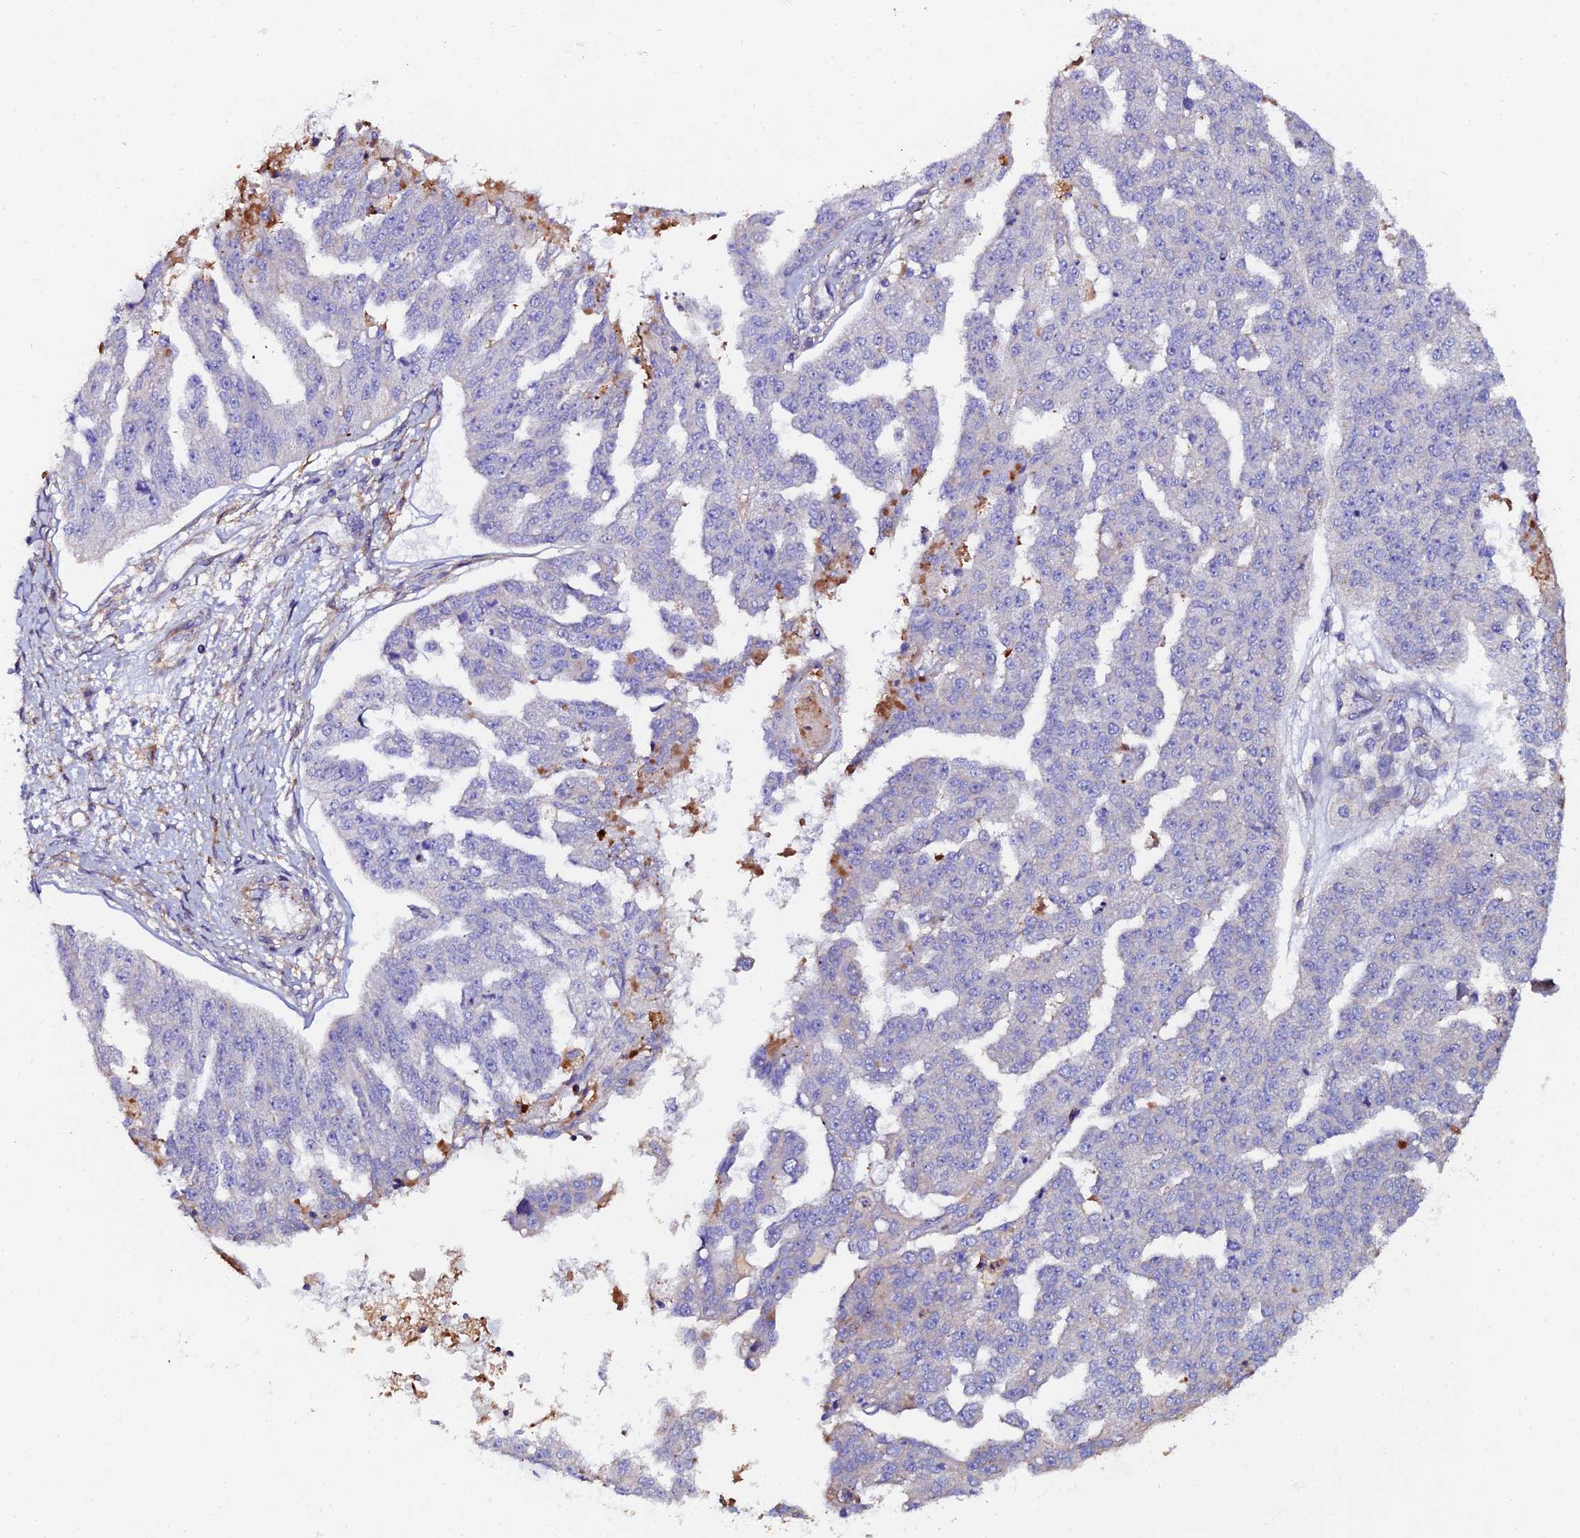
{"staining": {"intensity": "negative", "quantity": "none", "location": "none"}, "tissue": "ovarian cancer", "cell_type": "Tumor cells", "image_type": "cancer", "snomed": [{"axis": "morphology", "description": "Cystadenocarcinoma, serous, NOS"}, {"axis": "topography", "description": "Ovary"}], "caption": "This is a photomicrograph of IHC staining of ovarian serous cystadenocarcinoma, which shows no expression in tumor cells.", "gene": "C6", "patient": {"sex": "female", "age": 58}}